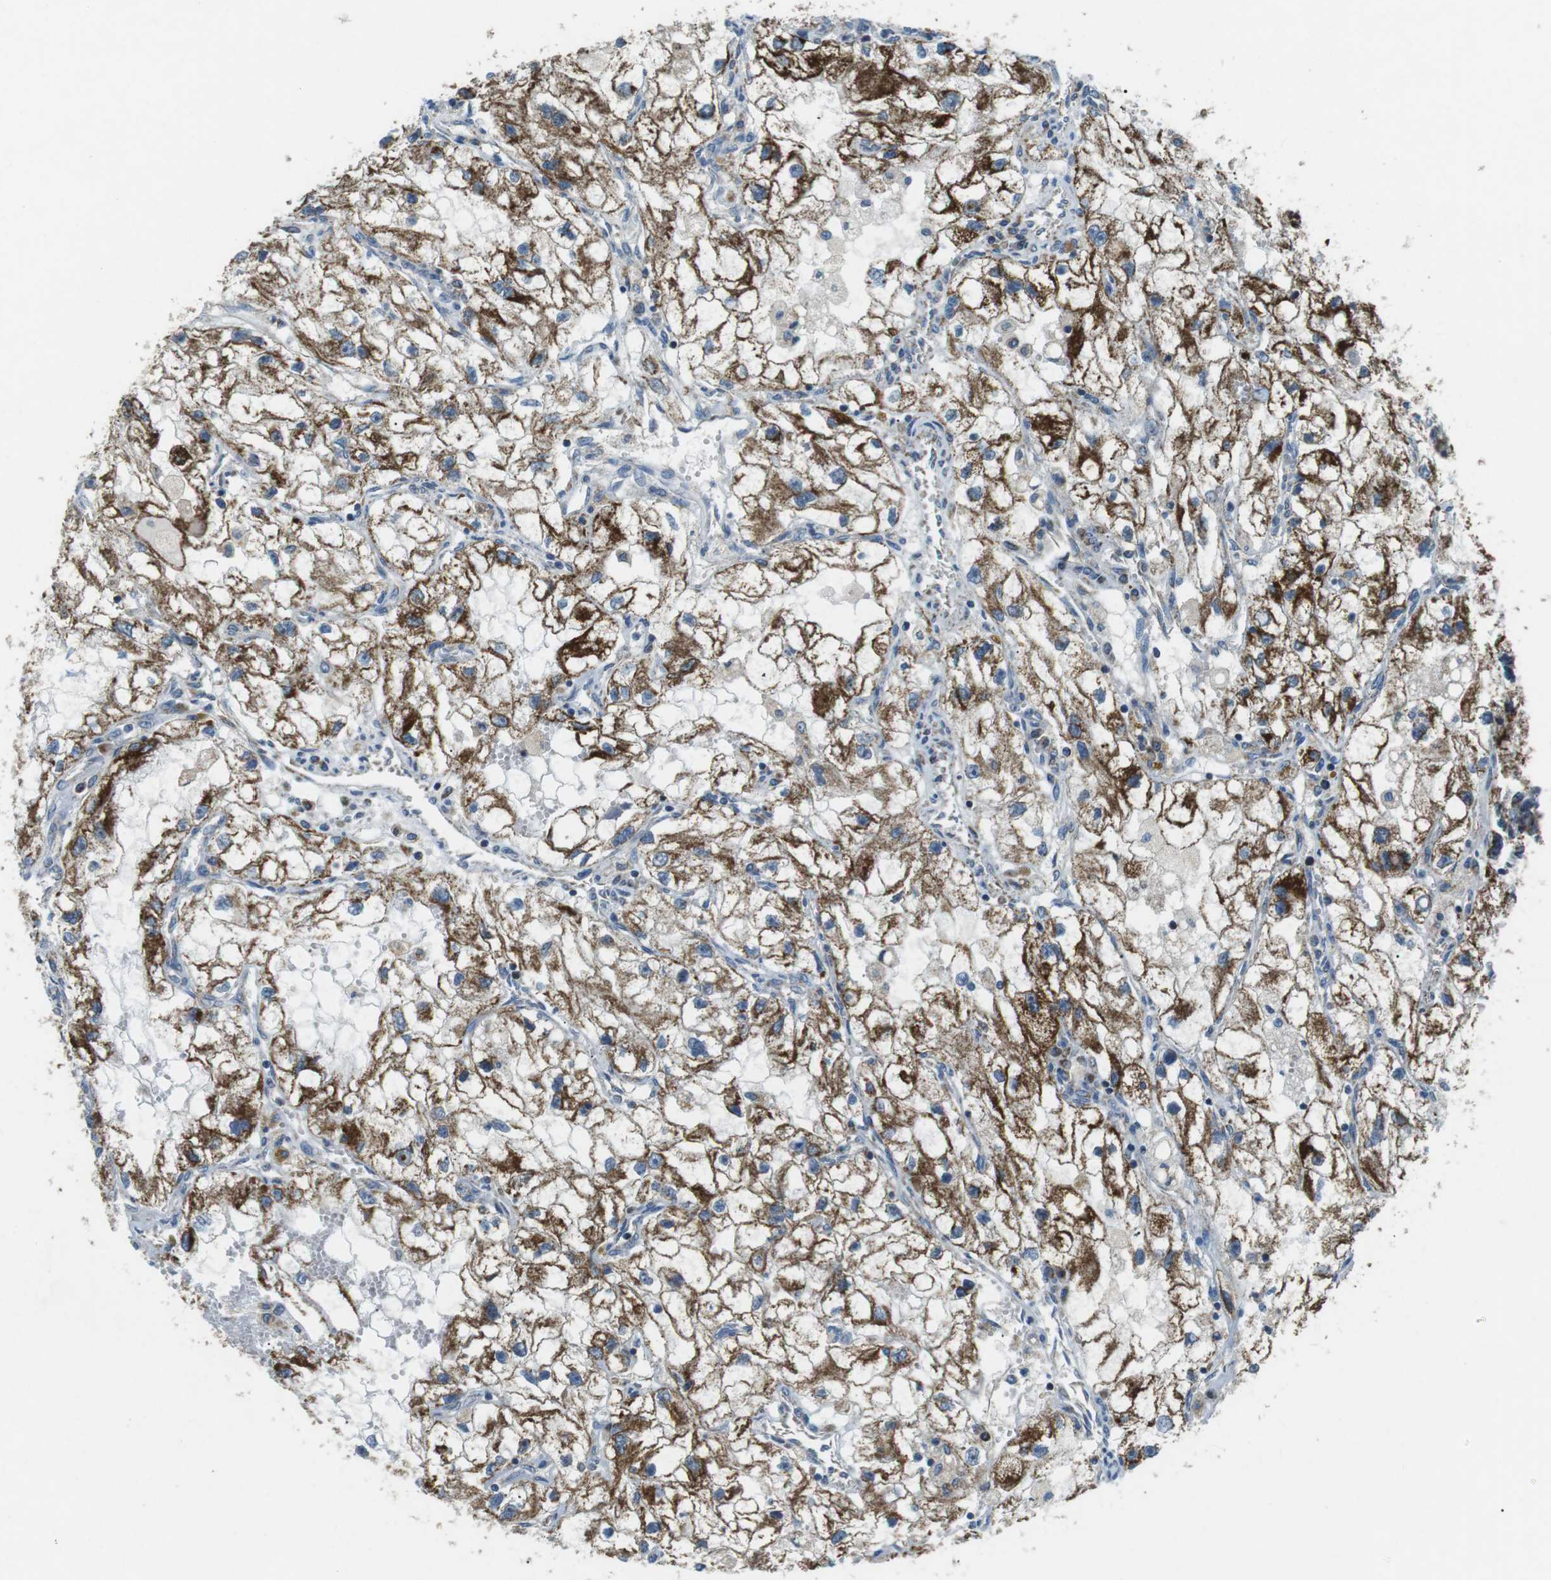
{"staining": {"intensity": "moderate", "quantity": ">75%", "location": "cytoplasmic/membranous"}, "tissue": "renal cancer", "cell_type": "Tumor cells", "image_type": "cancer", "snomed": [{"axis": "morphology", "description": "Adenocarcinoma, NOS"}, {"axis": "topography", "description": "Kidney"}], "caption": "Renal cancer stained with a brown dye reveals moderate cytoplasmic/membranous positive staining in about >75% of tumor cells.", "gene": "BACE1", "patient": {"sex": "female", "age": 70}}